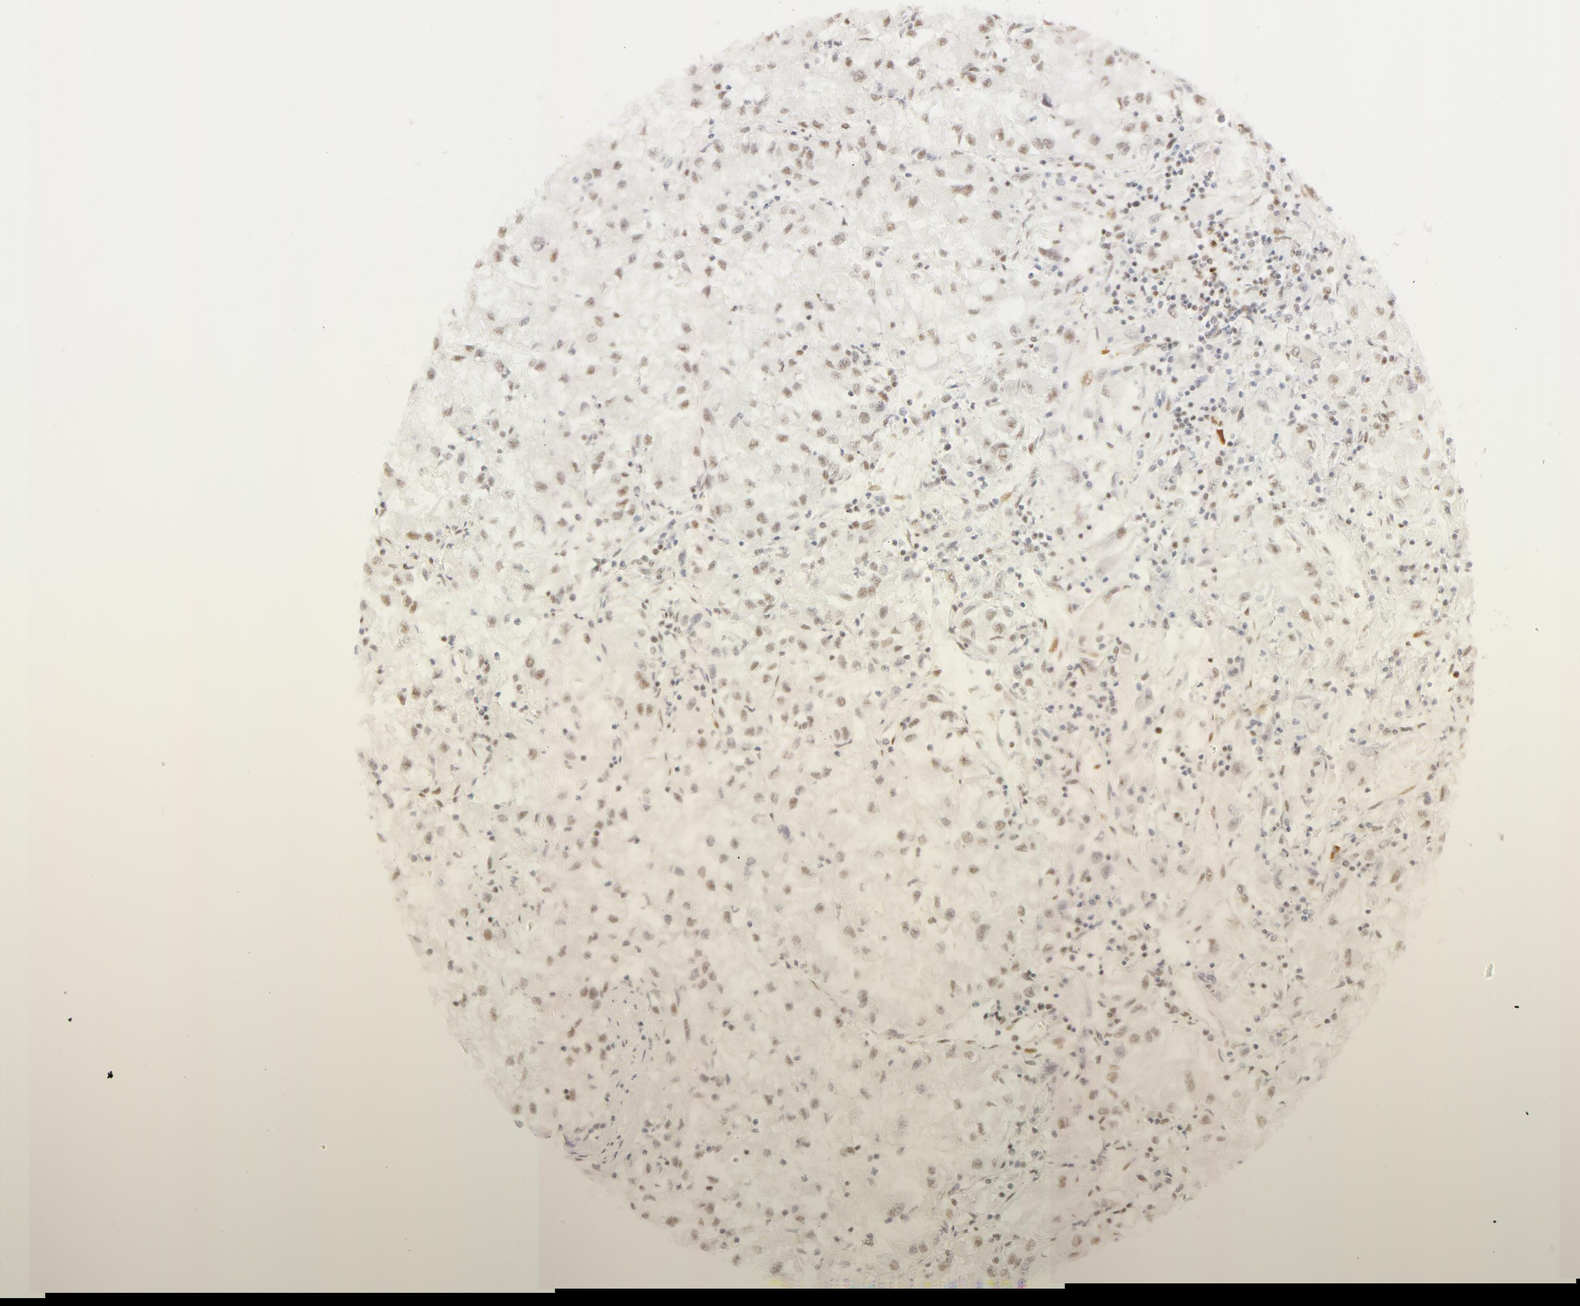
{"staining": {"intensity": "weak", "quantity": "25%-75%", "location": "nuclear"}, "tissue": "renal cancer", "cell_type": "Tumor cells", "image_type": "cancer", "snomed": [{"axis": "morphology", "description": "Adenocarcinoma, NOS"}, {"axis": "topography", "description": "Kidney"}], "caption": "An image showing weak nuclear staining in about 25%-75% of tumor cells in renal cancer, as visualized by brown immunohistochemical staining.", "gene": "RBM39", "patient": {"sex": "male", "age": 59}}